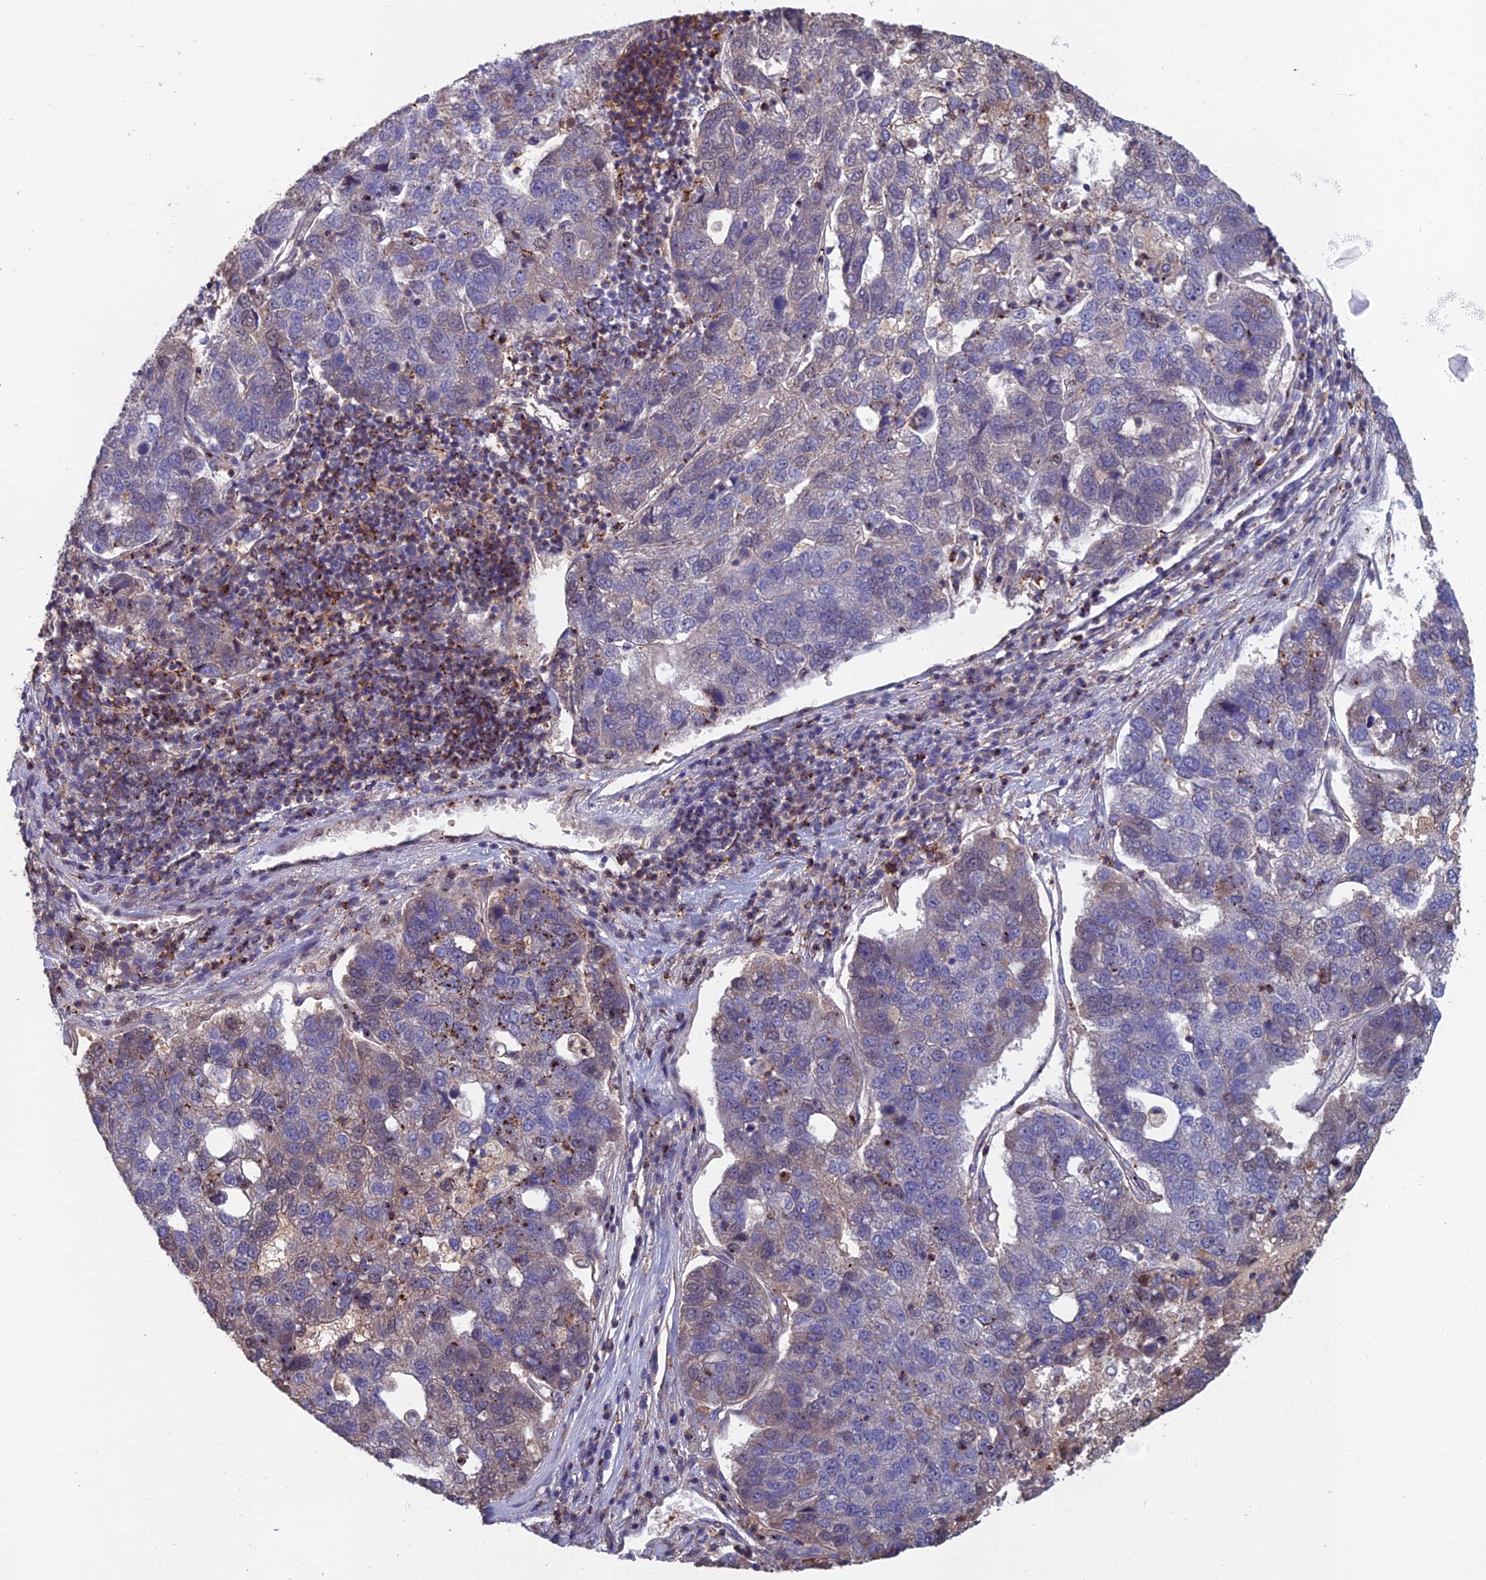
{"staining": {"intensity": "negative", "quantity": "none", "location": "none"}, "tissue": "pancreatic cancer", "cell_type": "Tumor cells", "image_type": "cancer", "snomed": [{"axis": "morphology", "description": "Adenocarcinoma, NOS"}, {"axis": "topography", "description": "Pancreas"}], "caption": "This is a micrograph of IHC staining of pancreatic cancer, which shows no staining in tumor cells.", "gene": "C15orf62", "patient": {"sex": "female", "age": 61}}